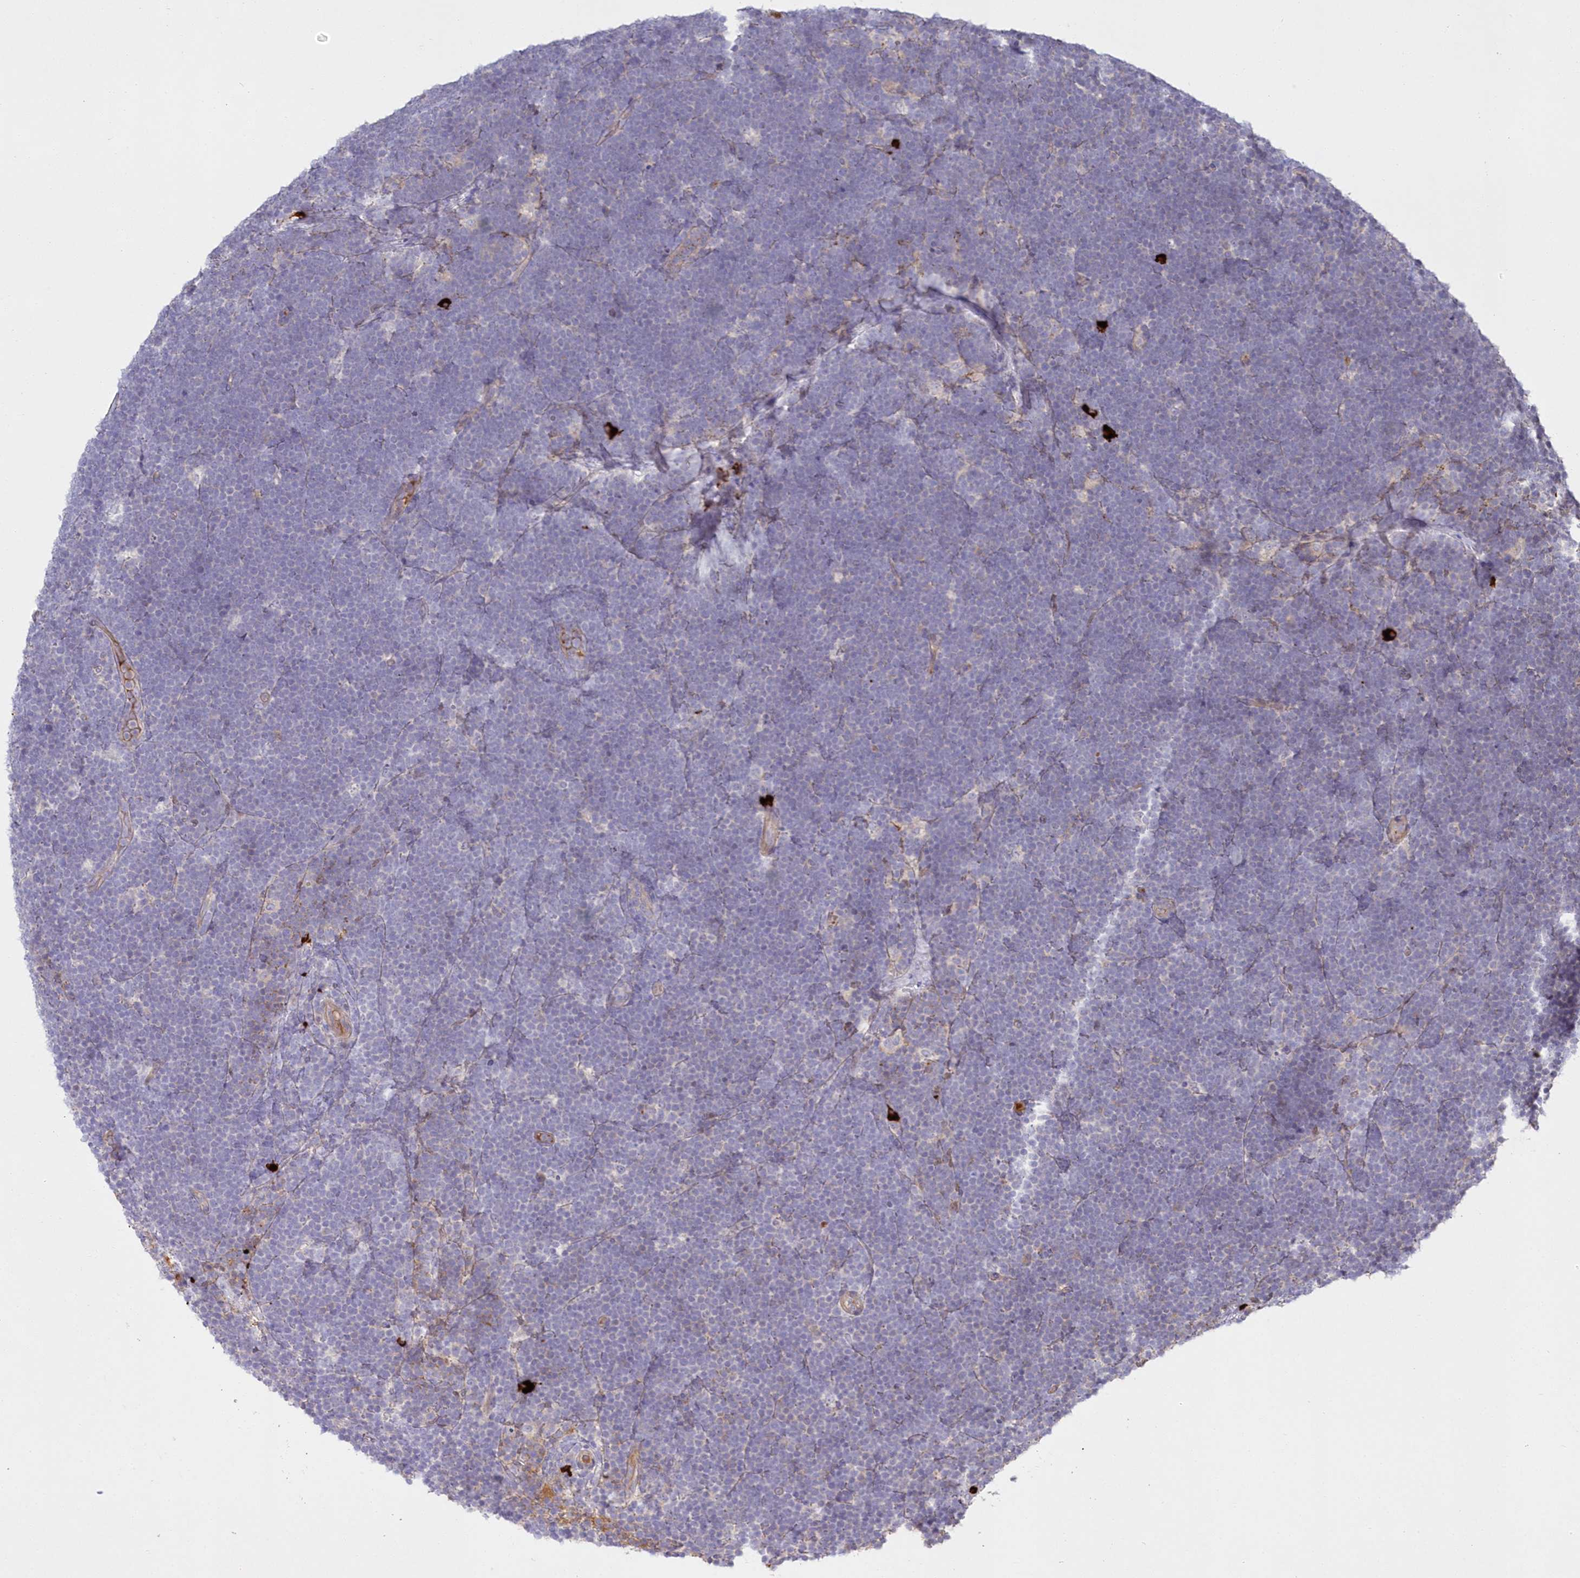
{"staining": {"intensity": "negative", "quantity": "none", "location": "none"}, "tissue": "lymphoma", "cell_type": "Tumor cells", "image_type": "cancer", "snomed": [{"axis": "morphology", "description": "Malignant lymphoma, non-Hodgkin's type, High grade"}, {"axis": "topography", "description": "Lymph node"}], "caption": "DAB (3,3'-diaminobenzidine) immunohistochemical staining of human high-grade malignant lymphoma, non-Hodgkin's type demonstrates no significant positivity in tumor cells. (DAB immunohistochemistry (IHC) visualized using brightfield microscopy, high magnification).", "gene": "WBP1L", "patient": {"sex": "male", "age": 13}}